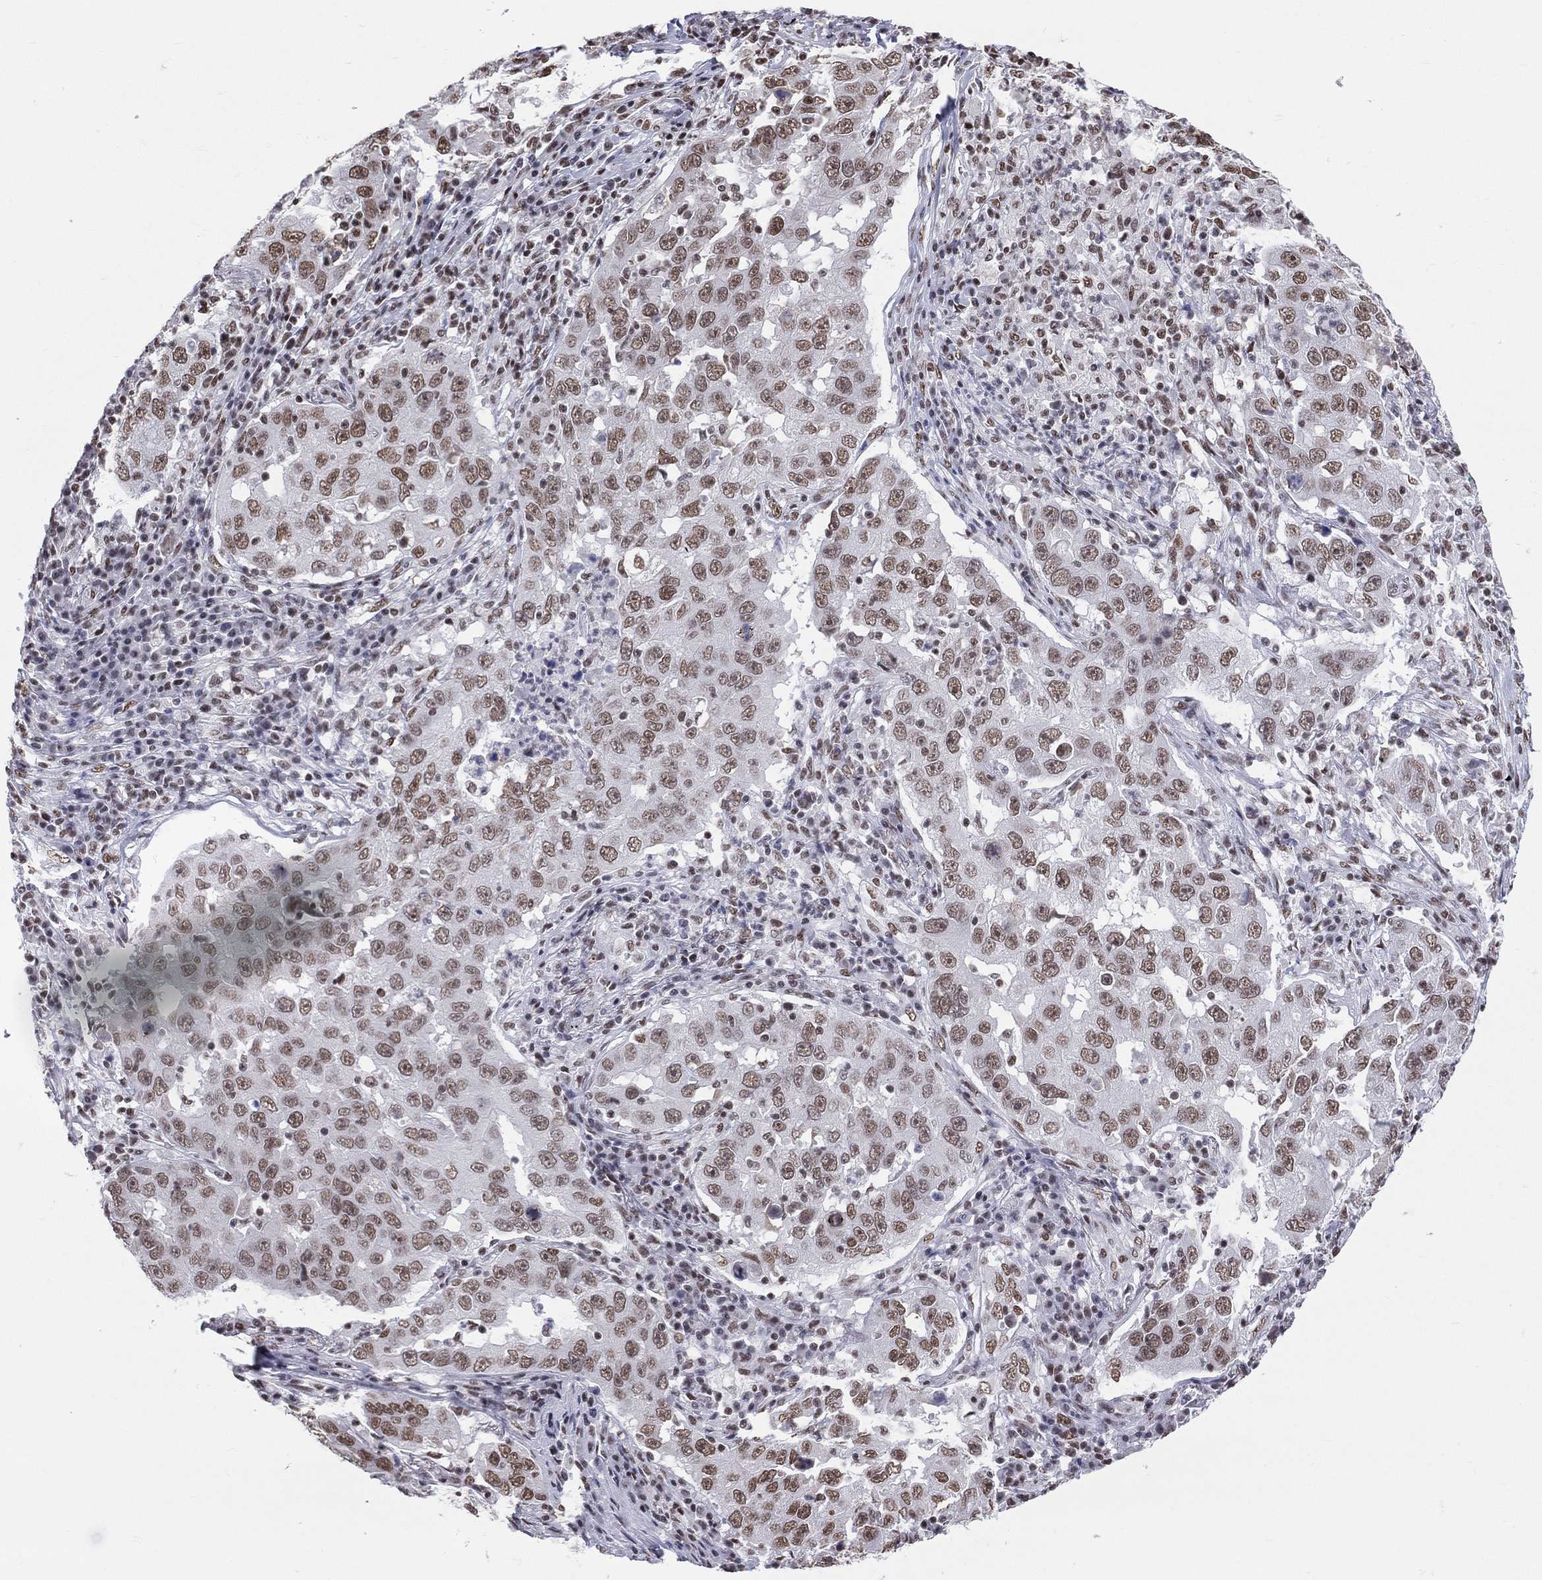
{"staining": {"intensity": "moderate", "quantity": ">75%", "location": "nuclear"}, "tissue": "lung cancer", "cell_type": "Tumor cells", "image_type": "cancer", "snomed": [{"axis": "morphology", "description": "Adenocarcinoma, NOS"}, {"axis": "topography", "description": "Lung"}], "caption": "Approximately >75% of tumor cells in human lung cancer (adenocarcinoma) show moderate nuclear protein staining as visualized by brown immunohistochemical staining.", "gene": "ZNF7", "patient": {"sex": "male", "age": 73}}